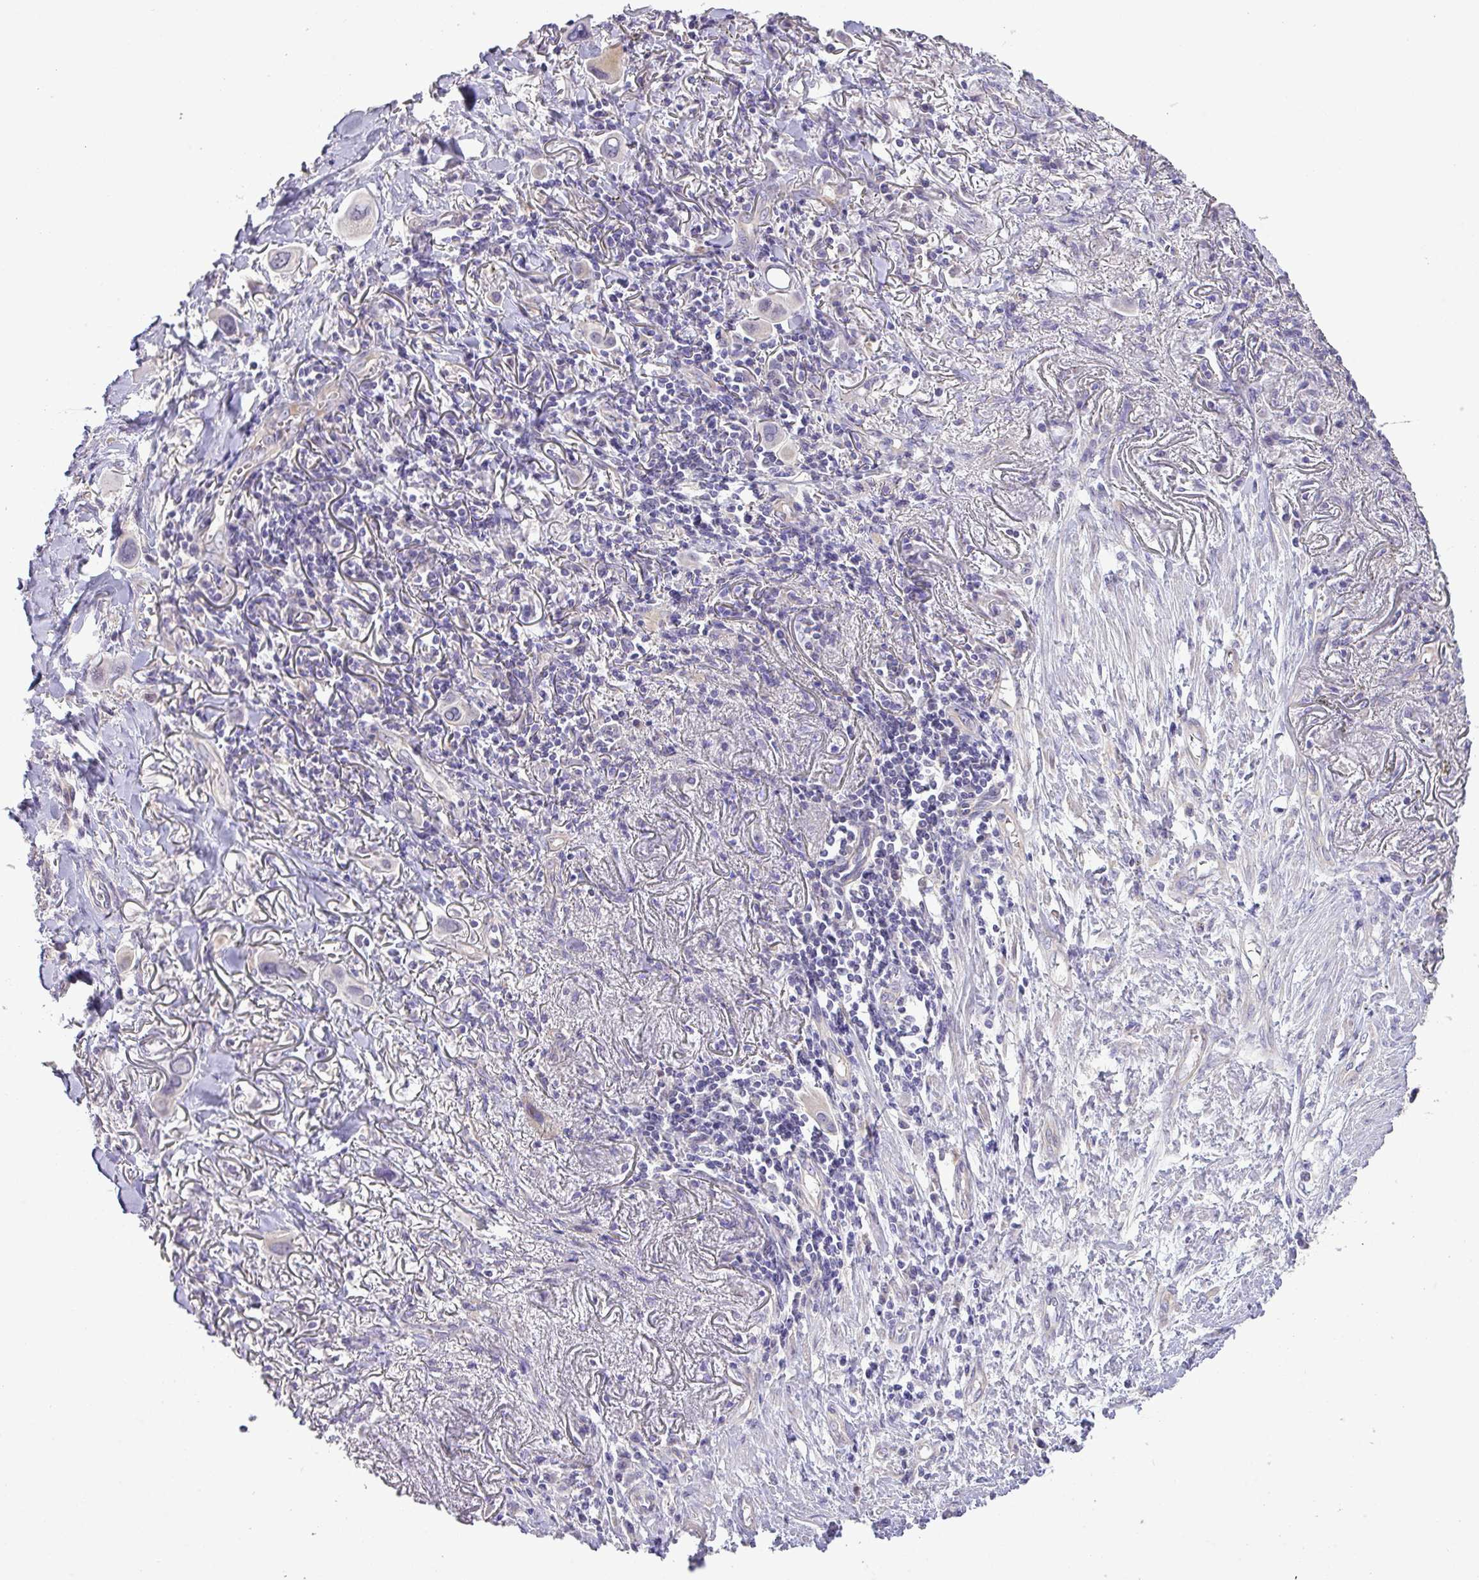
{"staining": {"intensity": "negative", "quantity": "none", "location": "none"}, "tissue": "lung cancer", "cell_type": "Tumor cells", "image_type": "cancer", "snomed": [{"axis": "morphology", "description": "Adenocarcinoma, NOS"}, {"axis": "topography", "description": "Lung"}], "caption": "Immunohistochemical staining of human adenocarcinoma (lung) shows no significant staining in tumor cells.", "gene": "GALNT12", "patient": {"sex": "male", "age": 76}}